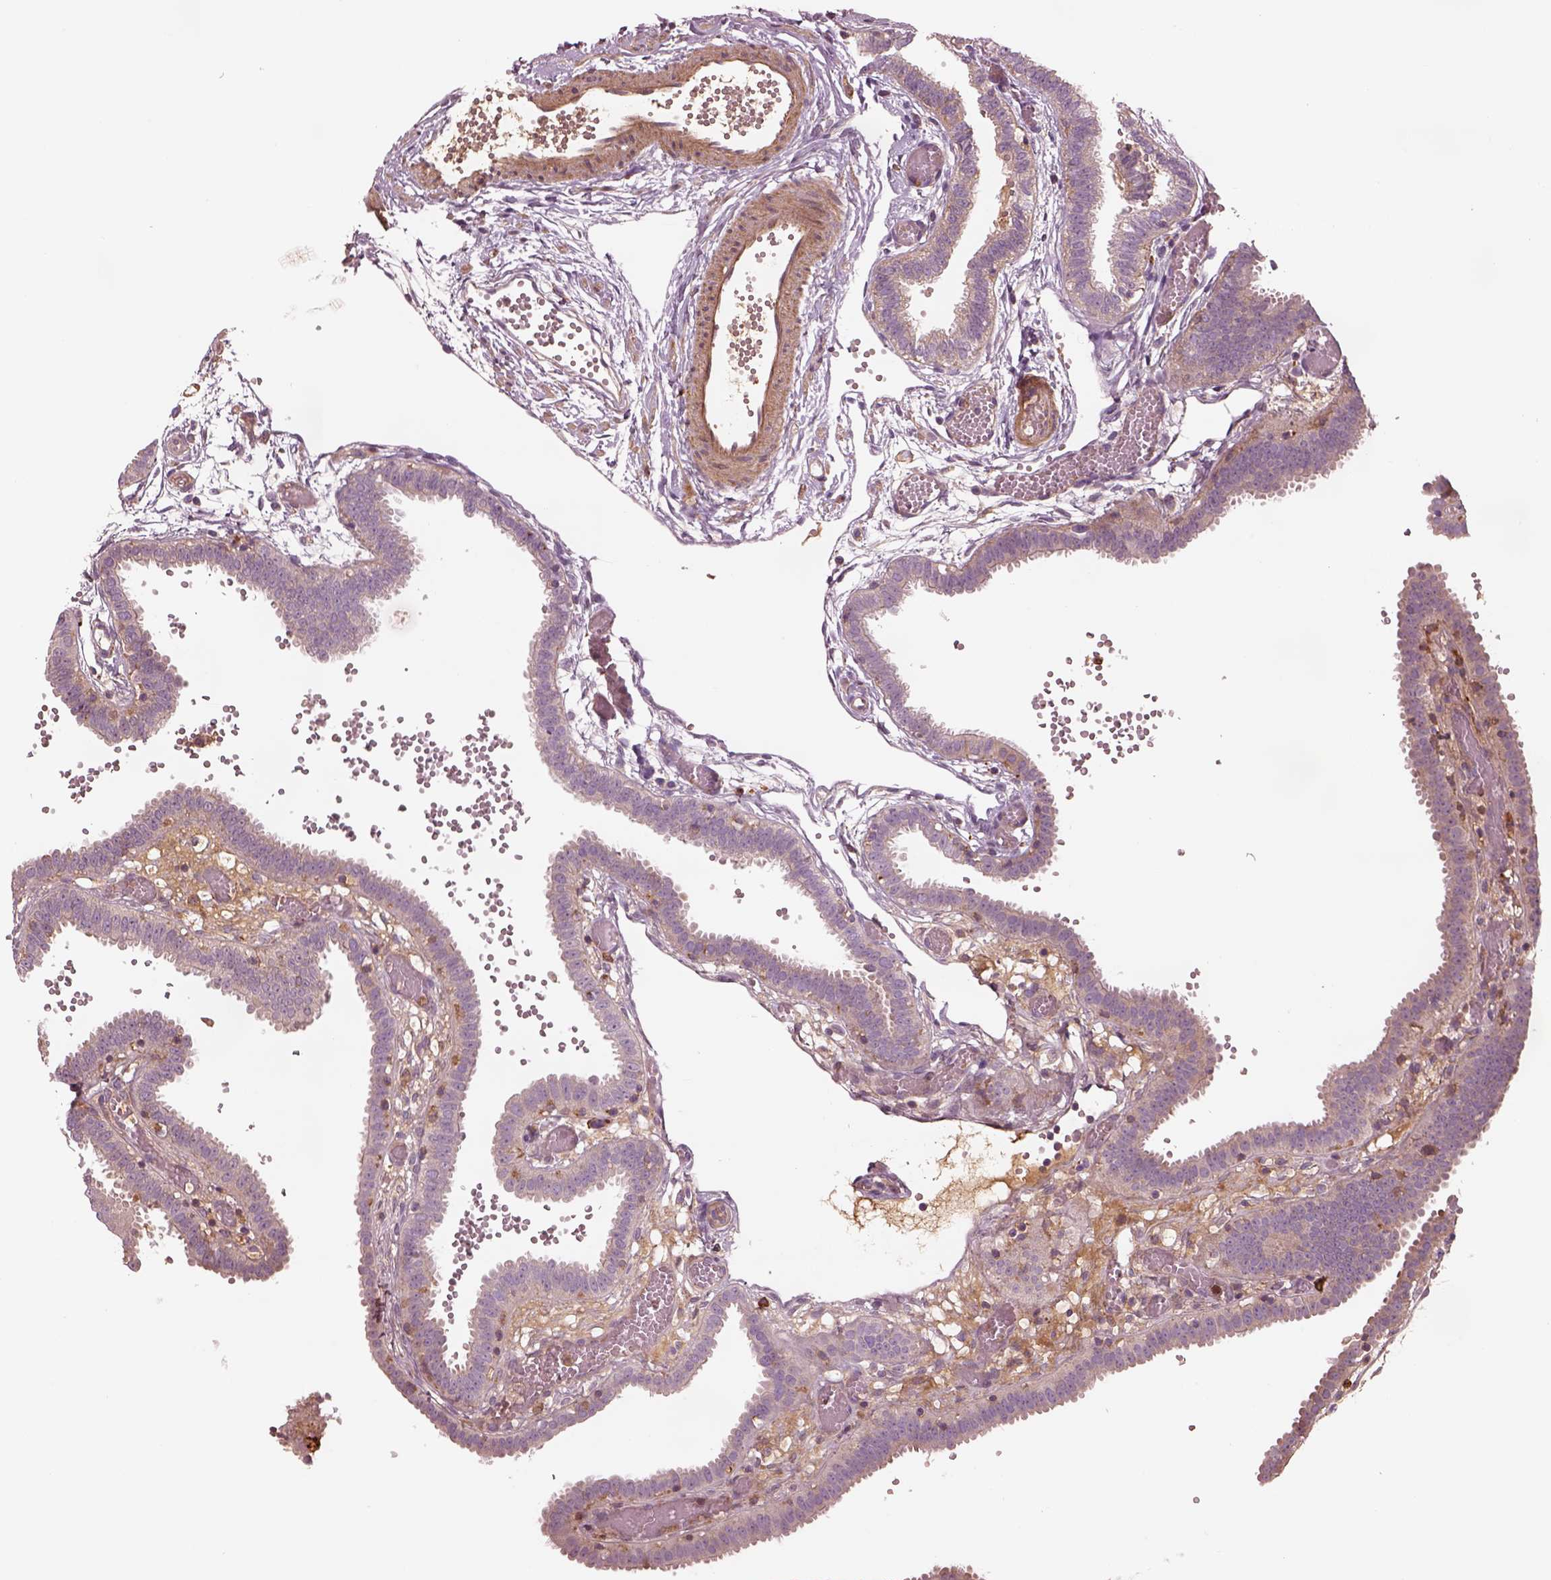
{"staining": {"intensity": "weak", "quantity": "<25%", "location": "cytoplasmic/membranous"}, "tissue": "fallopian tube", "cell_type": "Glandular cells", "image_type": "normal", "snomed": [{"axis": "morphology", "description": "Normal tissue, NOS"}, {"axis": "topography", "description": "Fallopian tube"}], "caption": "Fallopian tube was stained to show a protein in brown. There is no significant staining in glandular cells. (IHC, brightfield microscopy, high magnification).", "gene": "ASCC2", "patient": {"sex": "female", "age": 37}}